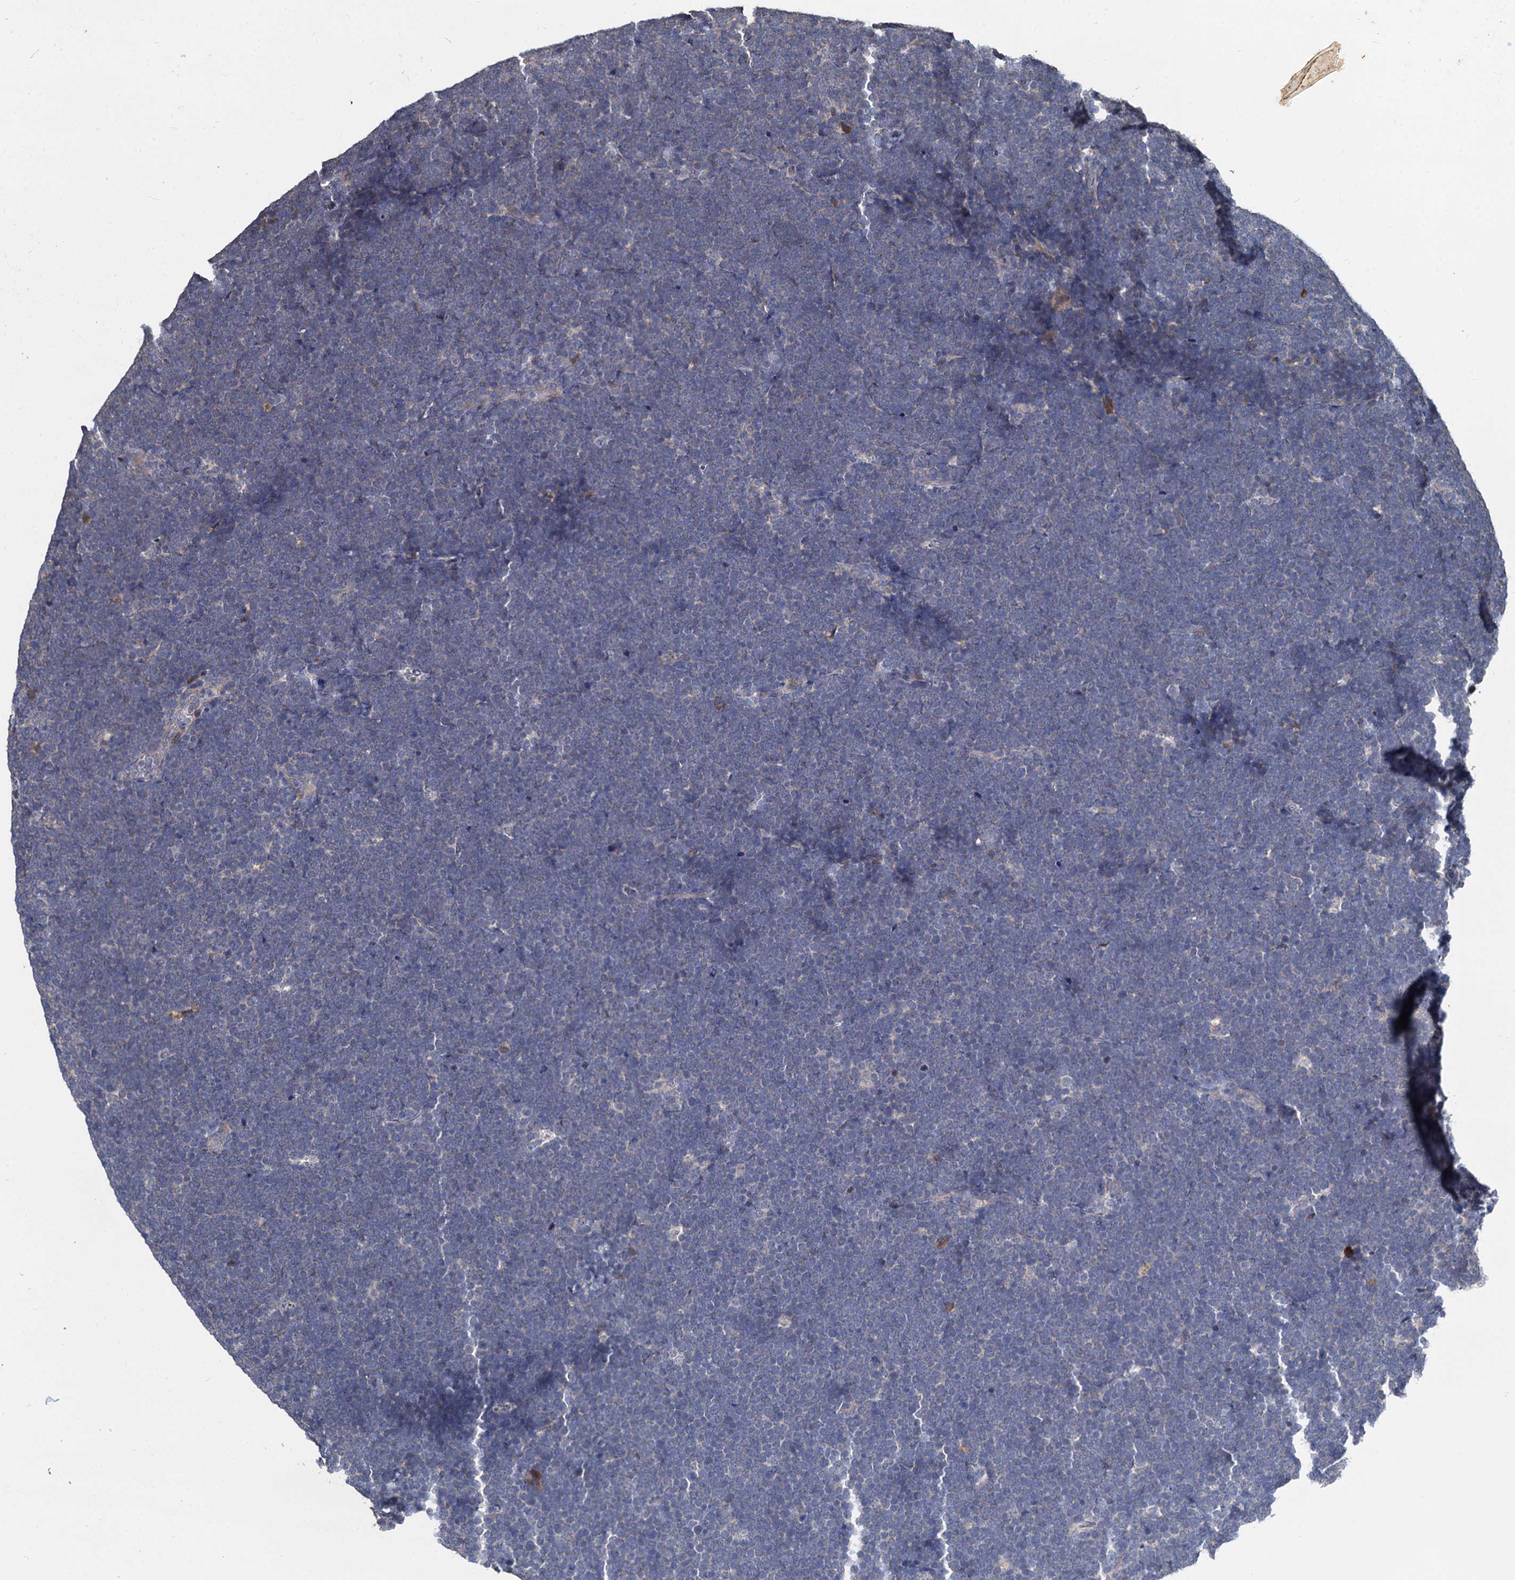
{"staining": {"intensity": "negative", "quantity": "none", "location": "none"}, "tissue": "lymphoma", "cell_type": "Tumor cells", "image_type": "cancer", "snomed": [{"axis": "morphology", "description": "Malignant lymphoma, non-Hodgkin's type, High grade"}, {"axis": "topography", "description": "Lymph node"}], "caption": "Immunohistochemistry photomicrograph of neoplastic tissue: human malignant lymphoma, non-Hodgkin's type (high-grade) stained with DAB exhibits no significant protein positivity in tumor cells. The staining is performed using DAB brown chromogen with nuclei counter-stained in using hematoxylin.", "gene": "CCDC184", "patient": {"sex": "male", "age": 13}}